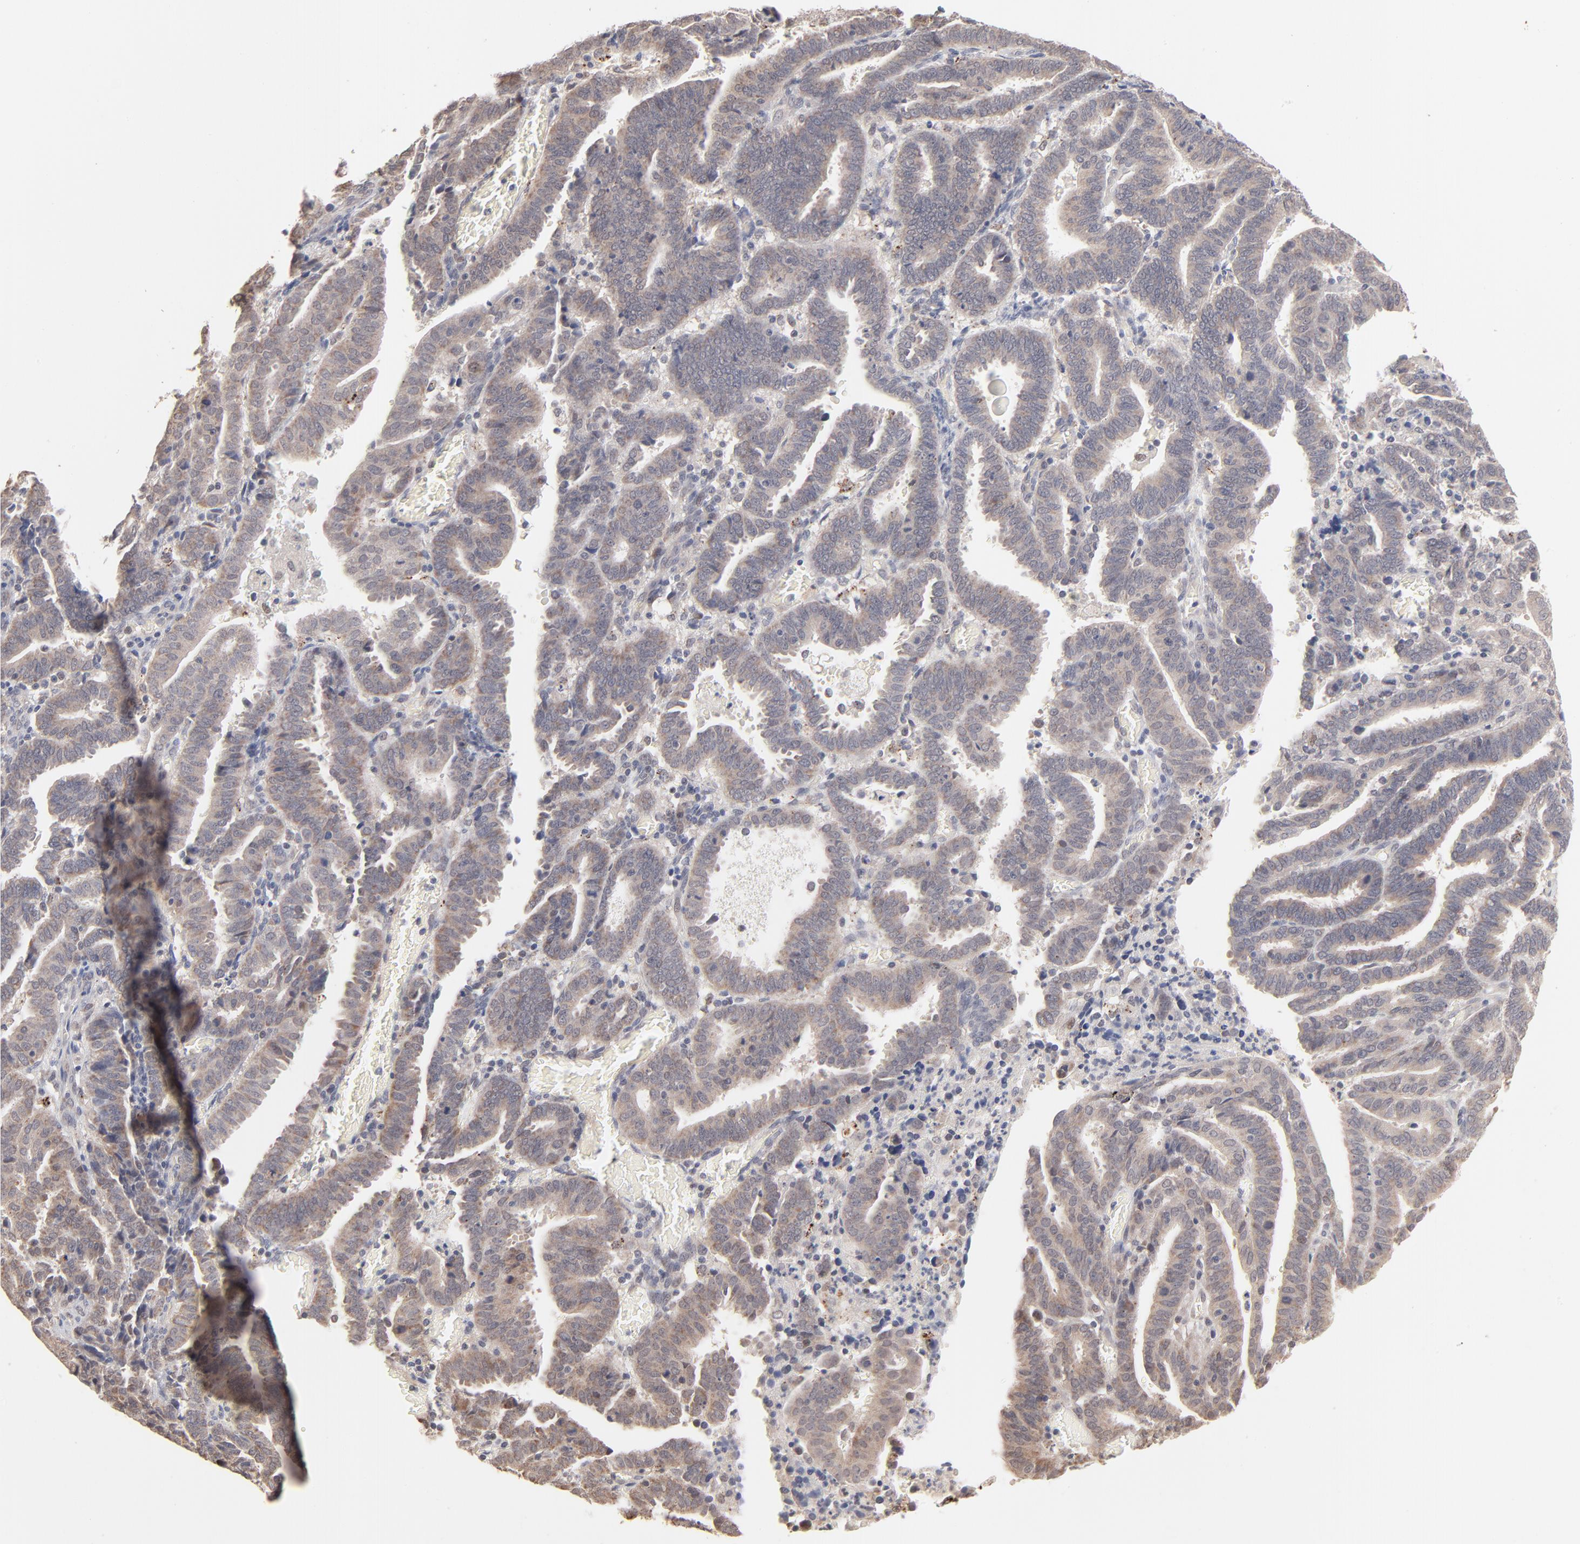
{"staining": {"intensity": "weak", "quantity": "25%-75%", "location": "cytoplasmic/membranous"}, "tissue": "endometrial cancer", "cell_type": "Tumor cells", "image_type": "cancer", "snomed": [{"axis": "morphology", "description": "Adenocarcinoma, NOS"}, {"axis": "topography", "description": "Uterus"}], "caption": "Immunohistochemistry (IHC) staining of endometrial cancer (adenocarcinoma), which shows low levels of weak cytoplasmic/membranous staining in approximately 25%-75% of tumor cells indicating weak cytoplasmic/membranous protein positivity. The staining was performed using DAB (brown) for protein detection and nuclei were counterstained in hematoxylin (blue).", "gene": "MSL2", "patient": {"sex": "female", "age": 83}}